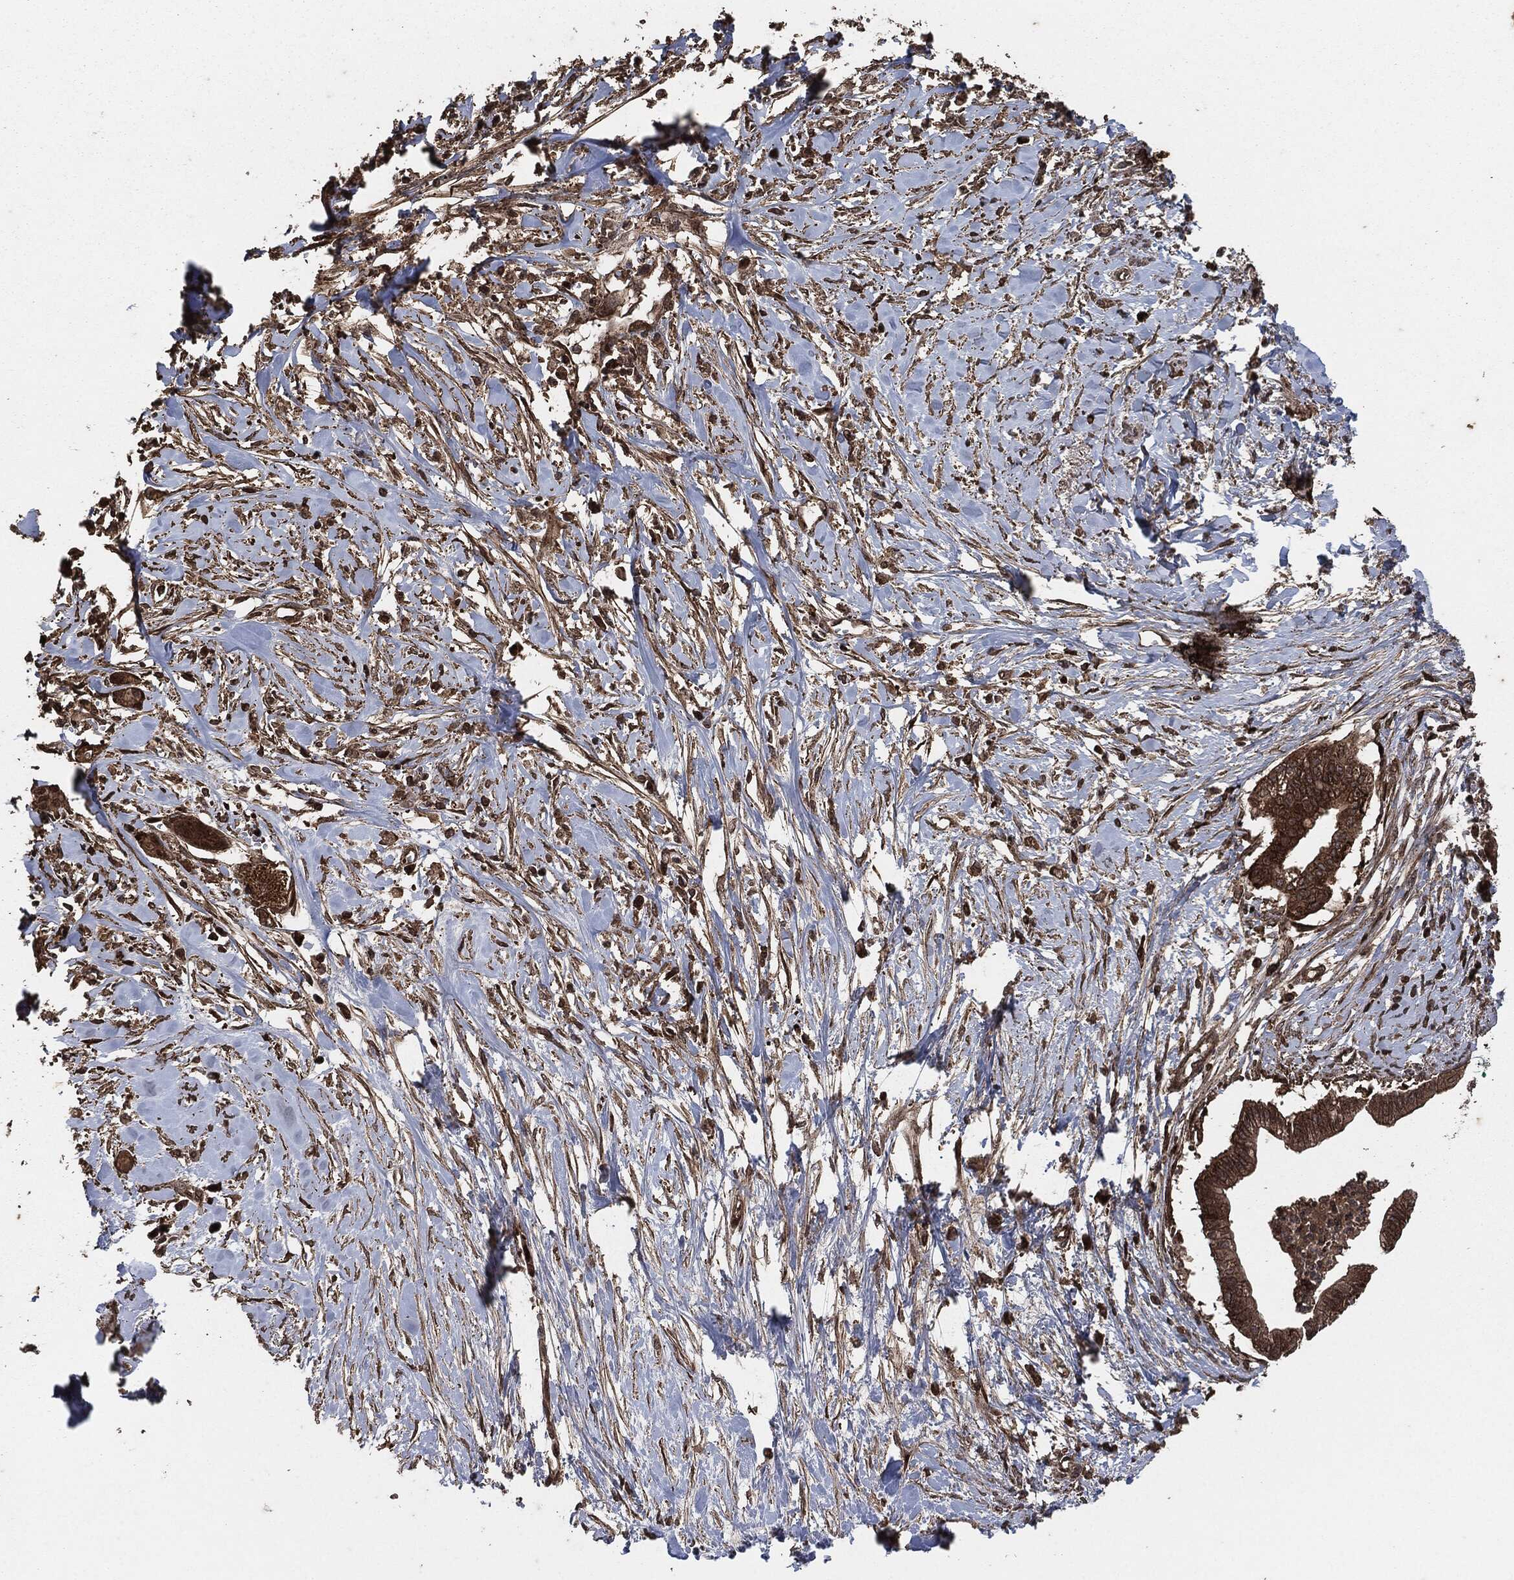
{"staining": {"intensity": "strong", "quantity": ">75%", "location": "cytoplasmic/membranous"}, "tissue": "pancreatic cancer", "cell_type": "Tumor cells", "image_type": "cancer", "snomed": [{"axis": "morphology", "description": "Normal tissue, NOS"}, {"axis": "morphology", "description": "Adenocarcinoma, NOS"}, {"axis": "topography", "description": "Pancreas"}], "caption": "Immunohistochemical staining of human adenocarcinoma (pancreatic) displays high levels of strong cytoplasmic/membranous protein positivity in about >75% of tumor cells.", "gene": "IFIT1", "patient": {"sex": "female", "age": 58}}